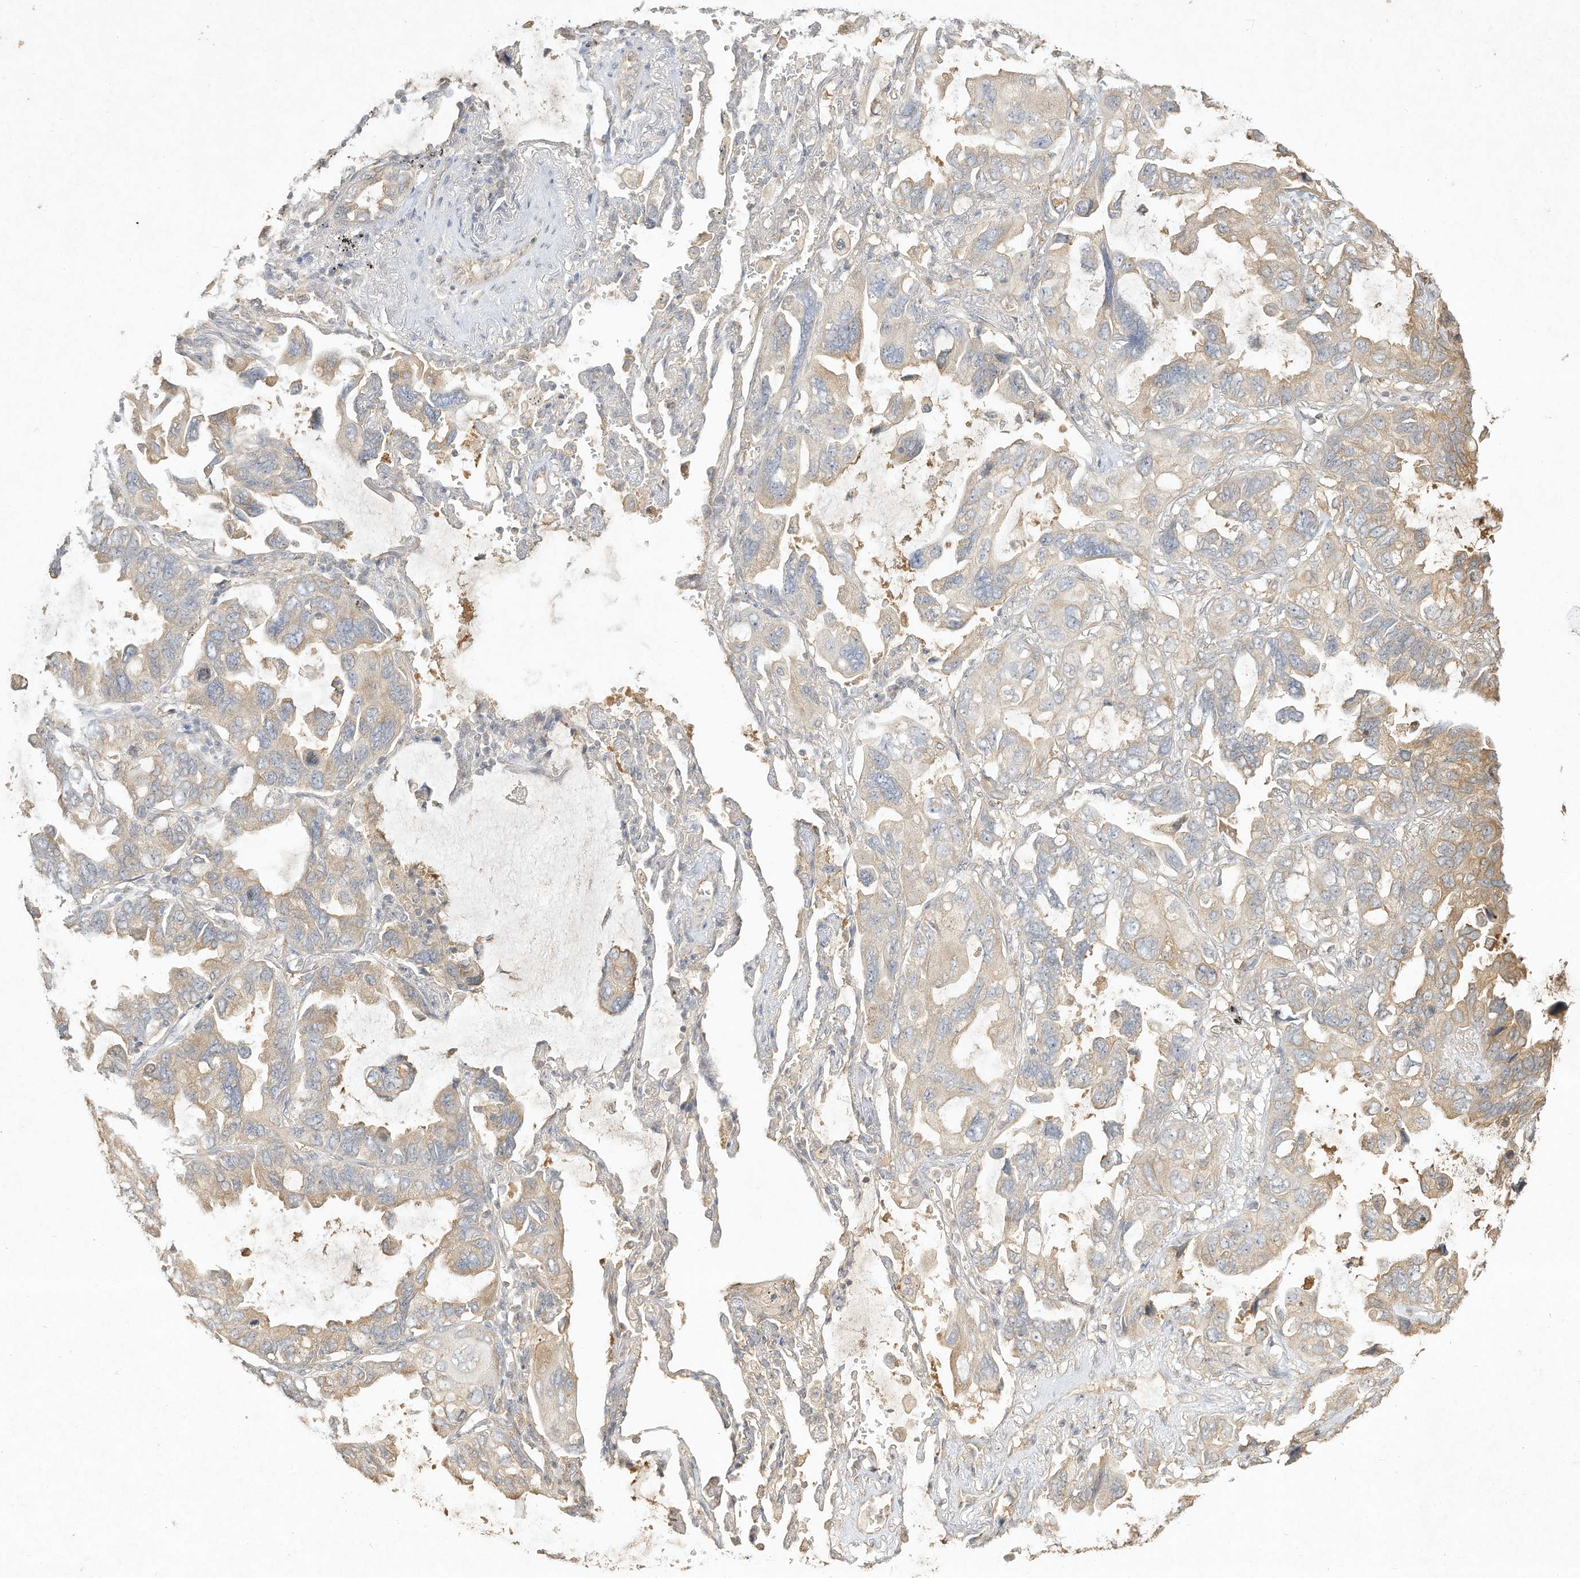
{"staining": {"intensity": "weak", "quantity": "<25%", "location": "cytoplasmic/membranous"}, "tissue": "lung cancer", "cell_type": "Tumor cells", "image_type": "cancer", "snomed": [{"axis": "morphology", "description": "Squamous cell carcinoma, NOS"}, {"axis": "topography", "description": "Lung"}], "caption": "Protein analysis of lung squamous cell carcinoma exhibits no significant positivity in tumor cells.", "gene": "DYNC1I2", "patient": {"sex": "female", "age": 73}}